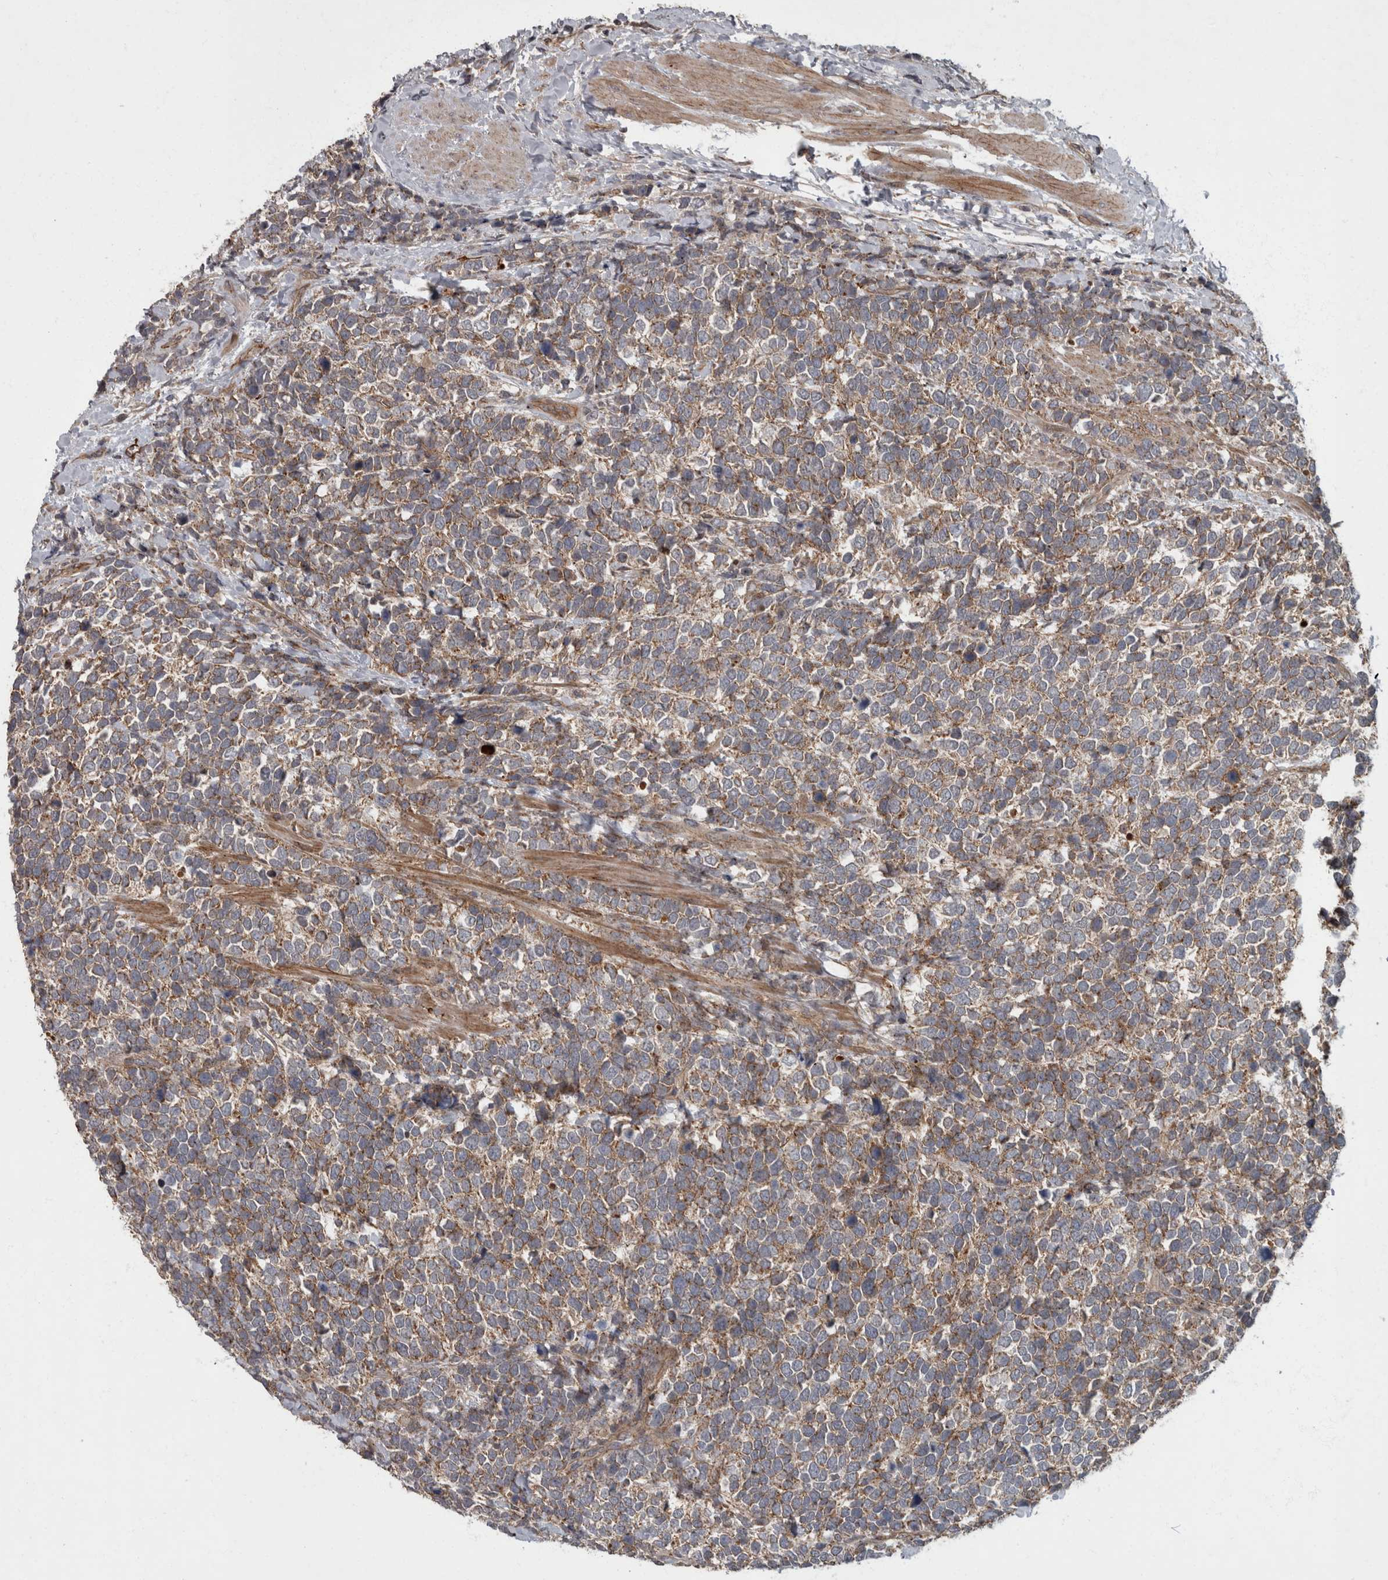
{"staining": {"intensity": "weak", "quantity": ">75%", "location": "cytoplasmic/membranous"}, "tissue": "urothelial cancer", "cell_type": "Tumor cells", "image_type": "cancer", "snomed": [{"axis": "morphology", "description": "Urothelial carcinoma, High grade"}, {"axis": "topography", "description": "Urinary bladder"}], "caption": "Urothelial cancer was stained to show a protein in brown. There is low levels of weak cytoplasmic/membranous staining in about >75% of tumor cells.", "gene": "VEGFD", "patient": {"sex": "female", "age": 82}}